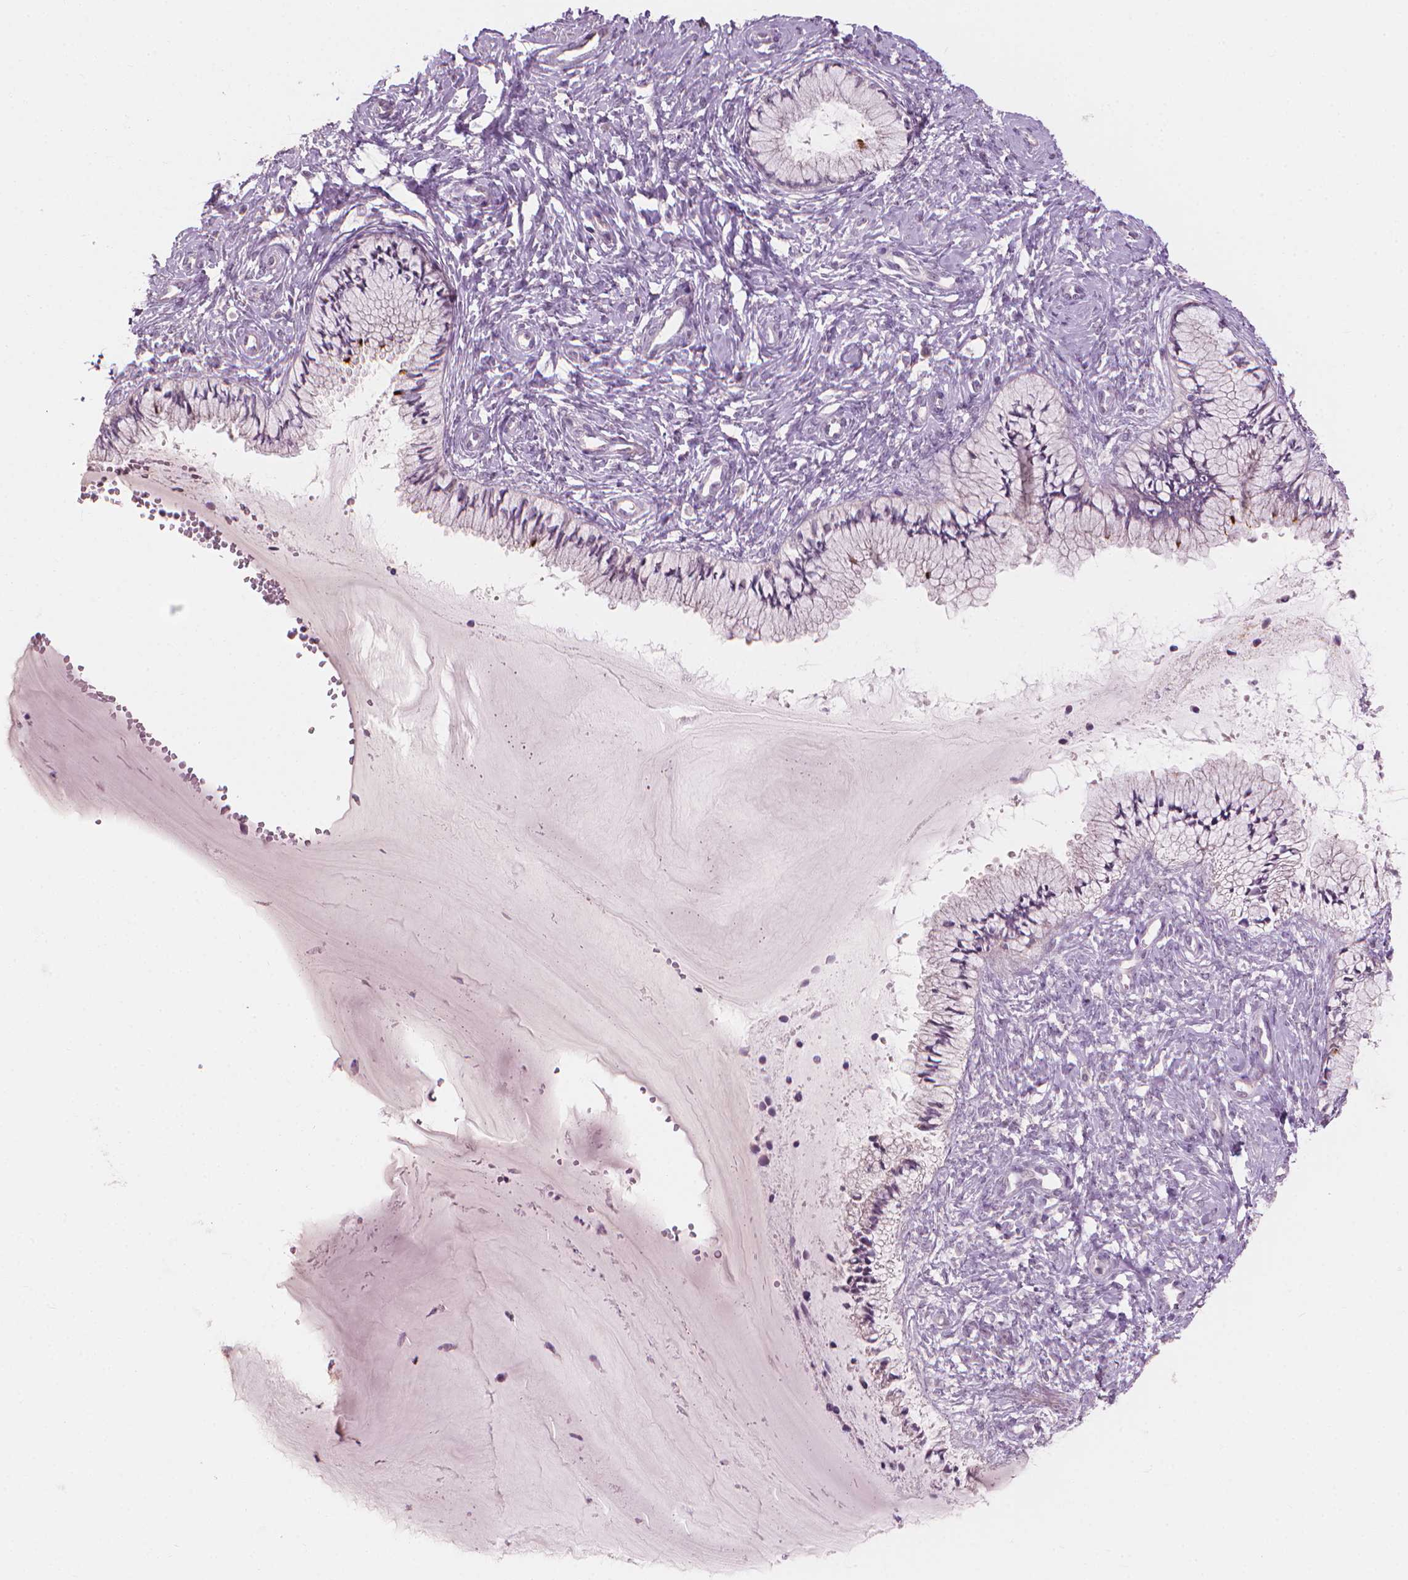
{"staining": {"intensity": "negative", "quantity": "none", "location": "none"}, "tissue": "cervix", "cell_type": "Glandular cells", "image_type": "normal", "snomed": [{"axis": "morphology", "description": "Normal tissue, NOS"}, {"axis": "topography", "description": "Cervix"}], "caption": "Glandular cells show no significant staining in normal cervix. (Brightfield microscopy of DAB immunohistochemistry (IHC) at high magnification).", "gene": "SAXO2", "patient": {"sex": "female", "age": 37}}